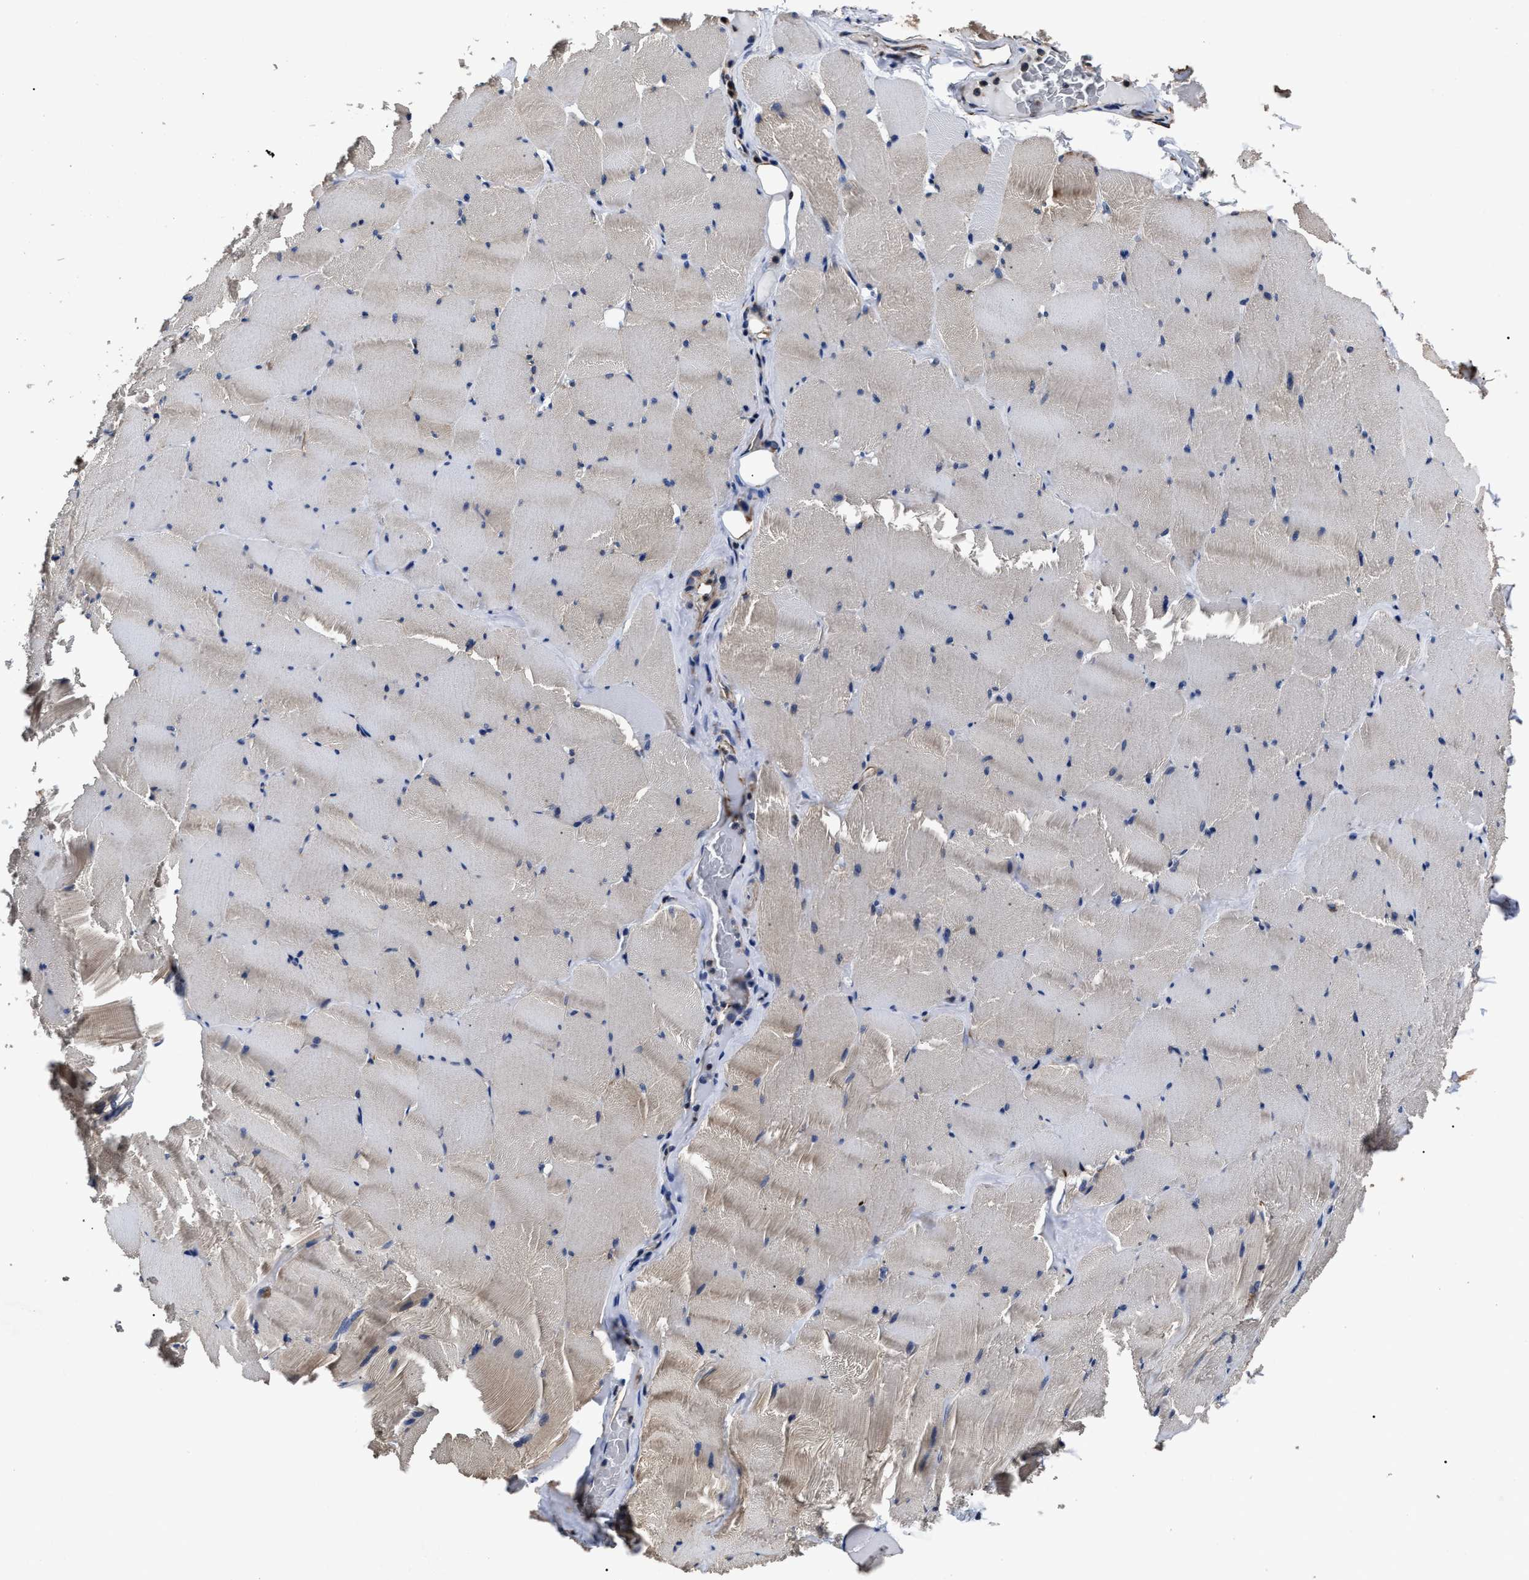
{"staining": {"intensity": "moderate", "quantity": "25%-75%", "location": "cytoplasmic/membranous"}, "tissue": "skeletal muscle", "cell_type": "Myocytes", "image_type": "normal", "snomed": [{"axis": "morphology", "description": "Normal tissue, NOS"}, {"axis": "topography", "description": "Skeletal muscle"}], "caption": "Human skeletal muscle stained with a protein marker demonstrates moderate staining in myocytes.", "gene": "TSPAN33", "patient": {"sex": "male", "age": 62}}